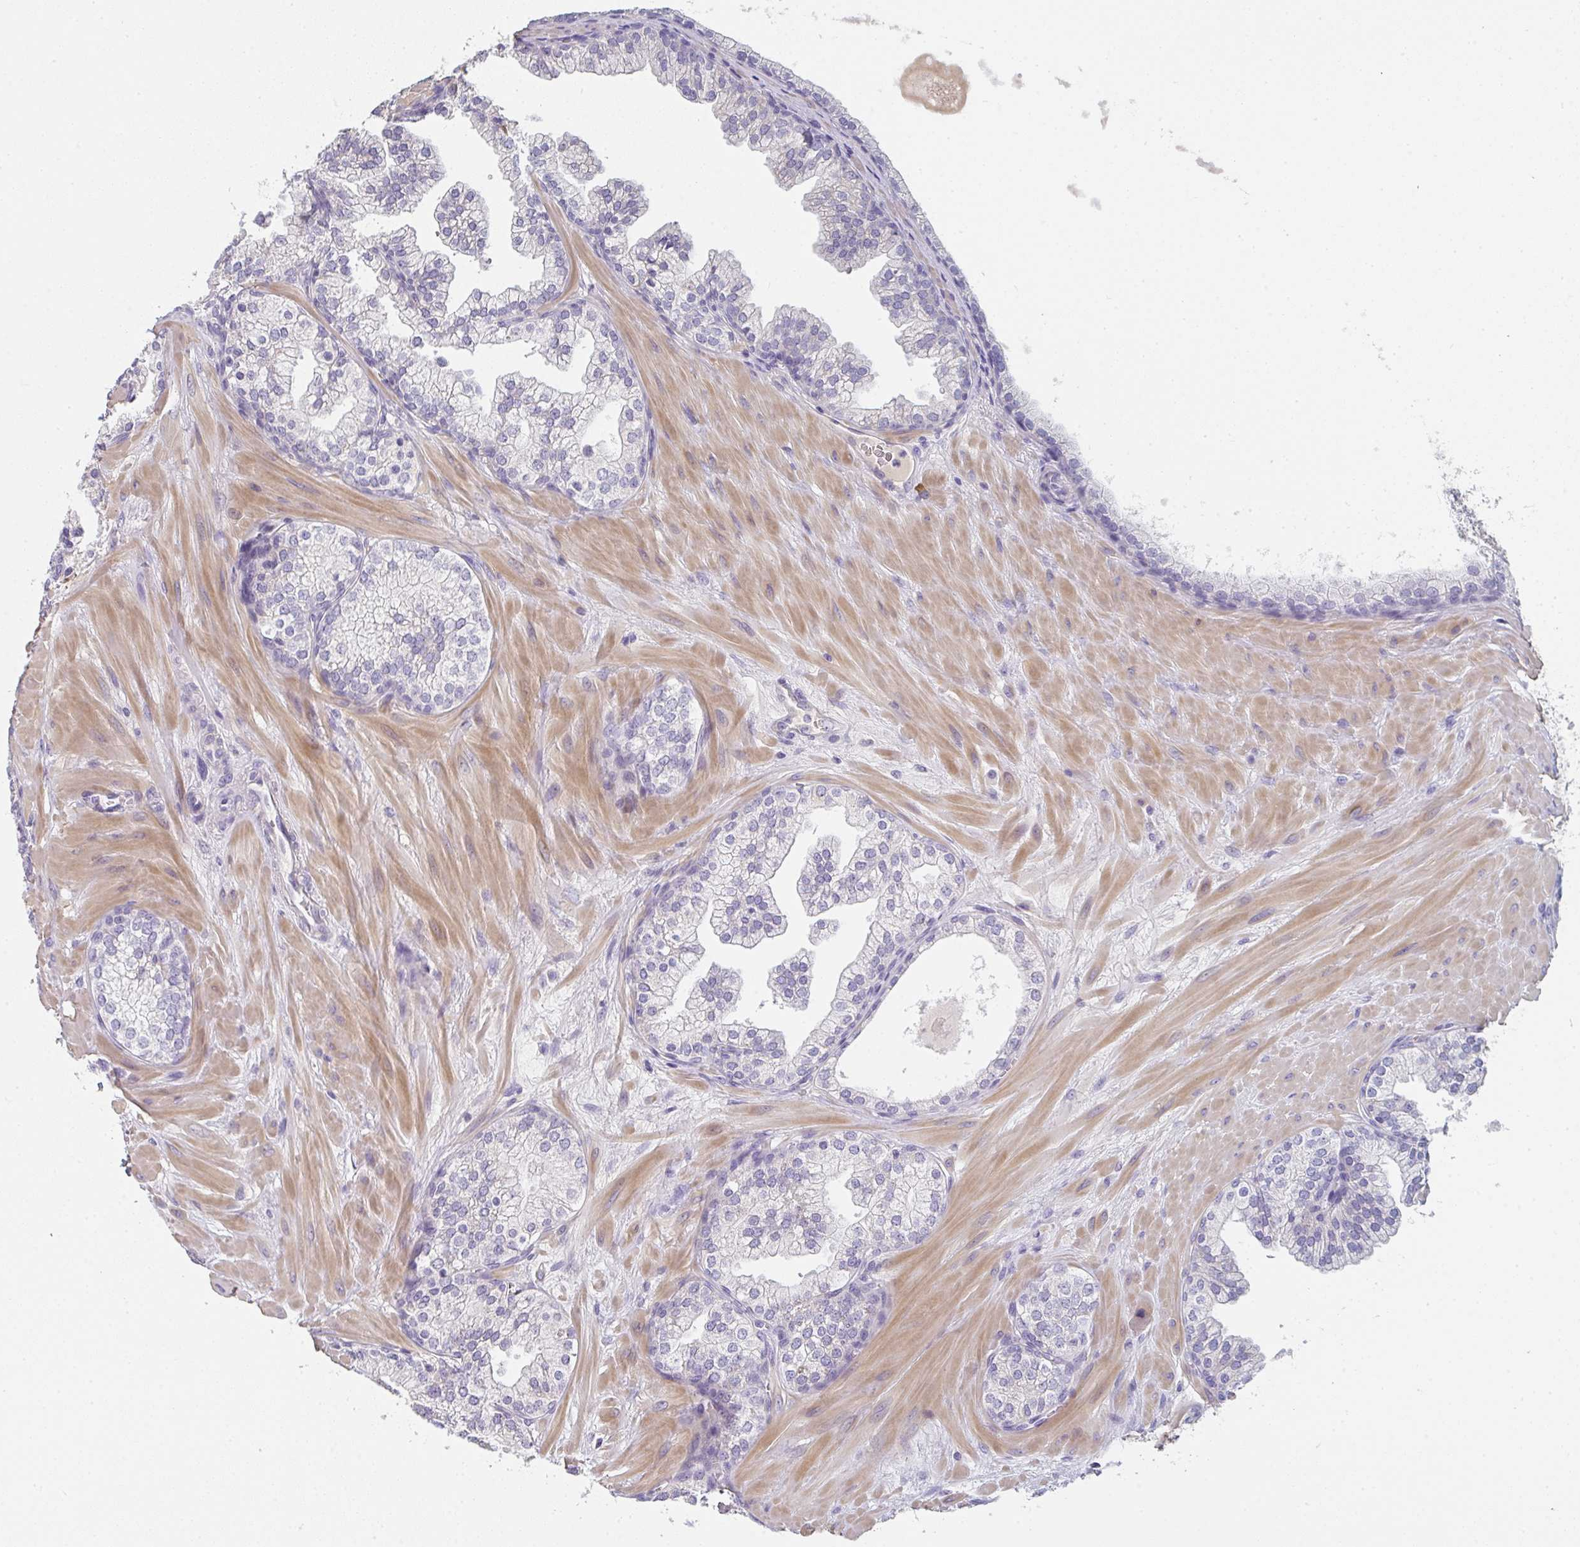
{"staining": {"intensity": "negative", "quantity": "none", "location": "none"}, "tissue": "prostate", "cell_type": "Glandular cells", "image_type": "normal", "snomed": [{"axis": "morphology", "description": "Normal tissue, NOS"}, {"axis": "topography", "description": "Prostate"}, {"axis": "topography", "description": "Peripheral nerve tissue"}], "caption": "Immunohistochemistry (IHC) of unremarkable human prostate displays no staining in glandular cells.", "gene": "ZNF215", "patient": {"sex": "male", "age": 61}}